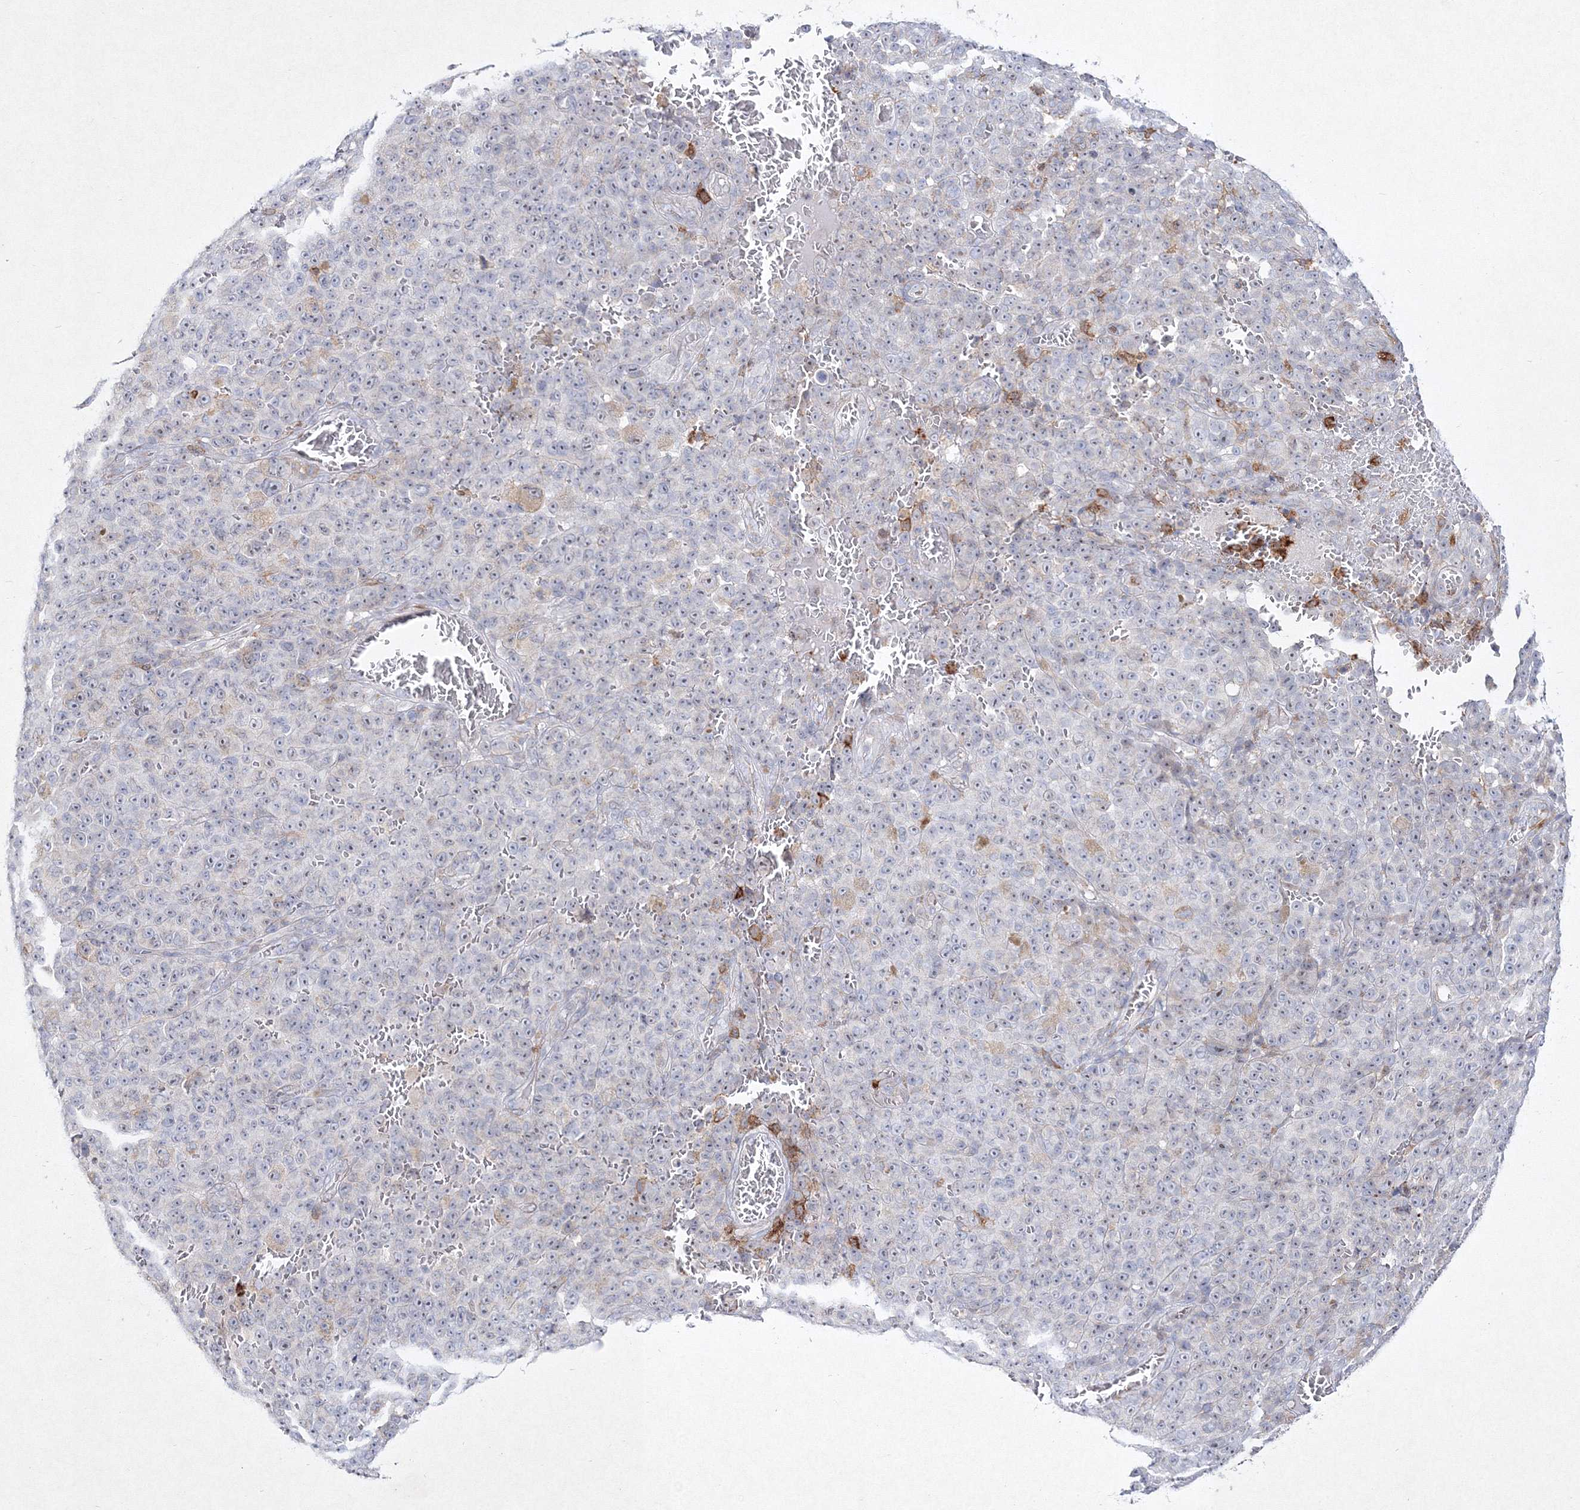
{"staining": {"intensity": "negative", "quantity": "none", "location": "none"}, "tissue": "melanoma", "cell_type": "Tumor cells", "image_type": "cancer", "snomed": [{"axis": "morphology", "description": "Malignant melanoma, NOS"}, {"axis": "topography", "description": "Skin"}], "caption": "This image is of malignant melanoma stained with immunohistochemistry to label a protein in brown with the nuclei are counter-stained blue. There is no staining in tumor cells.", "gene": "HCST", "patient": {"sex": "female", "age": 82}}